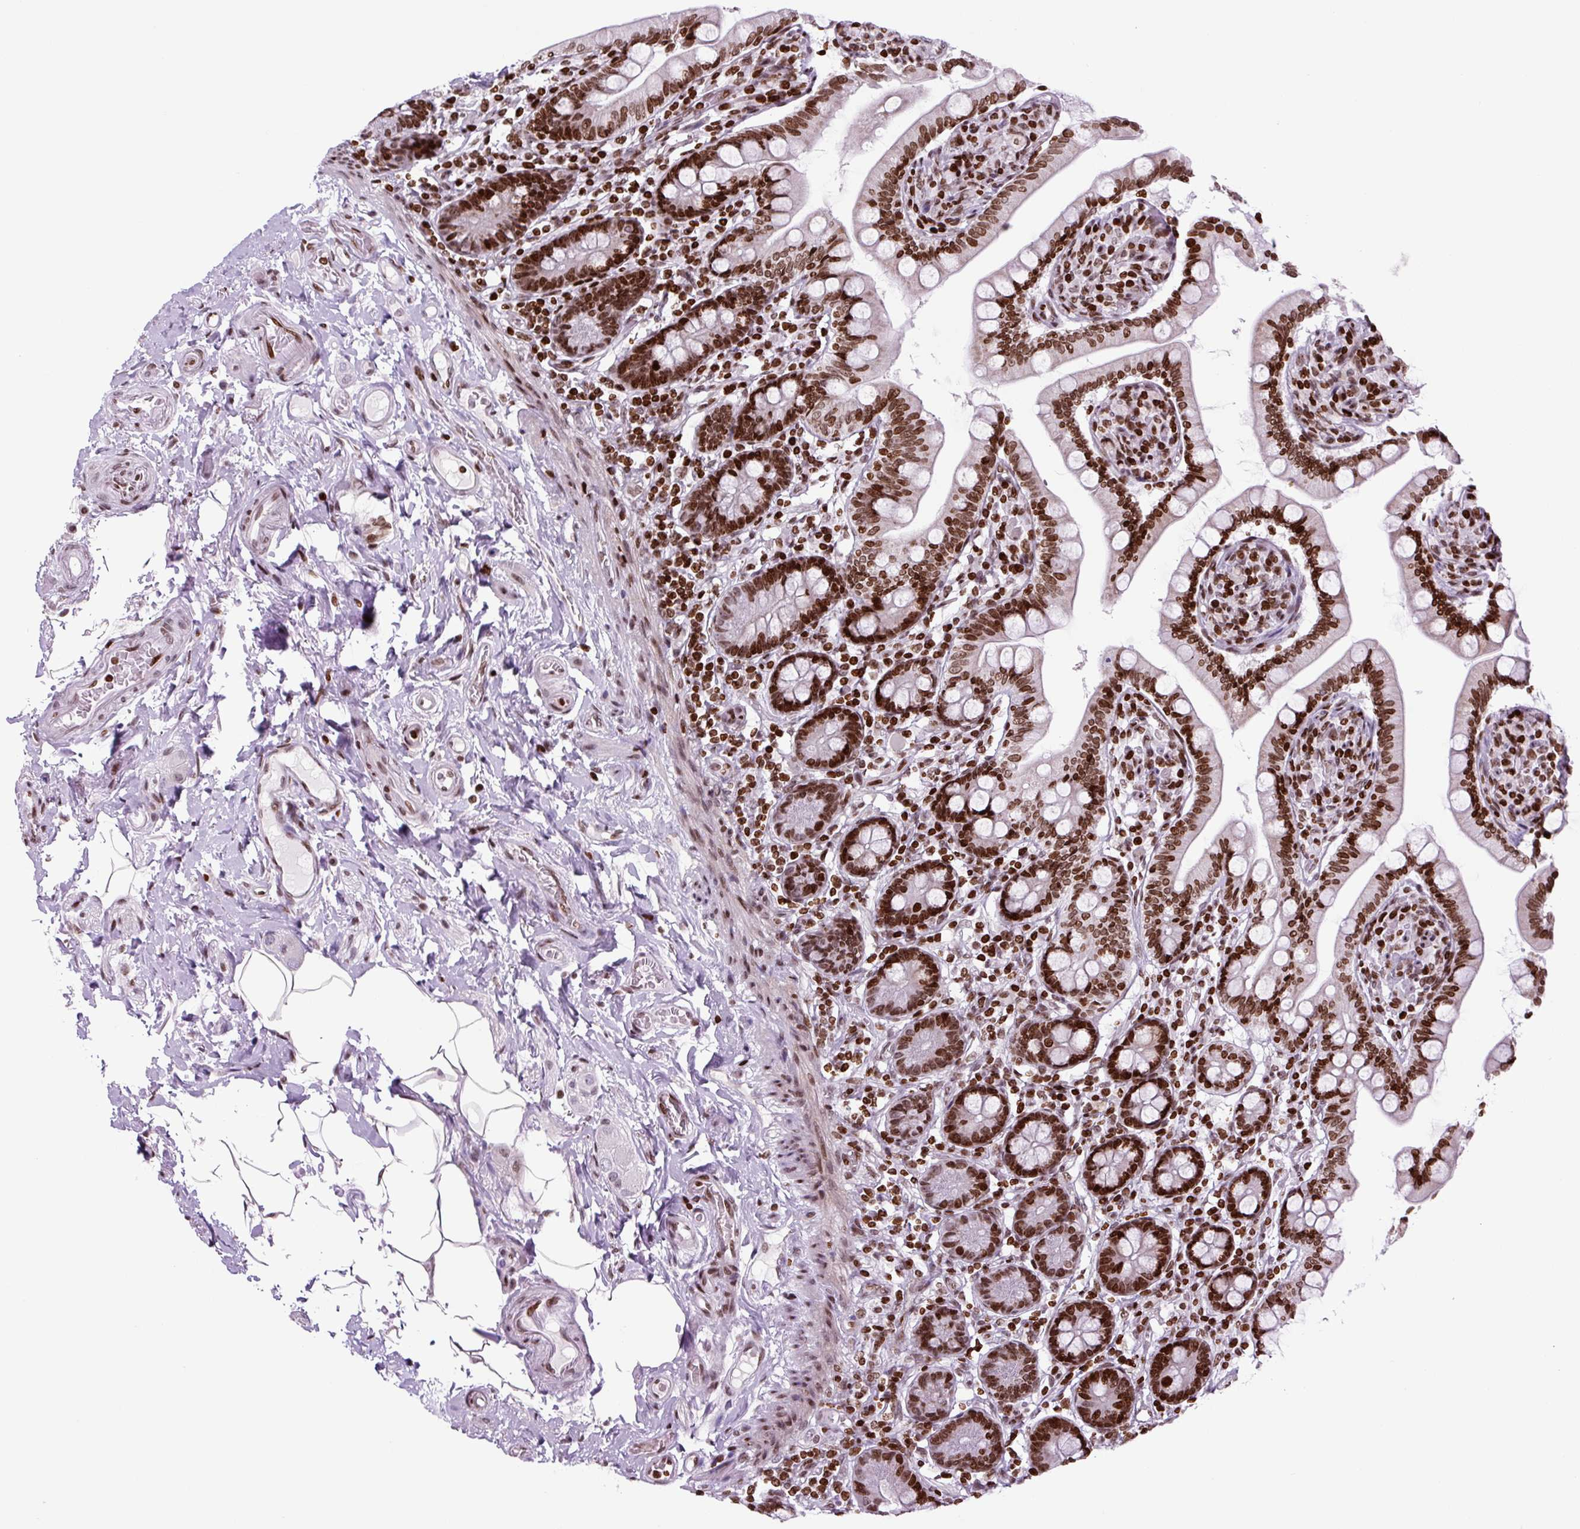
{"staining": {"intensity": "strong", "quantity": ">75%", "location": "nuclear"}, "tissue": "small intestine", "cell_type": "Glandular cells", "image_type": "normal", "snomed": [{"axis": "morphology", "description": "Normal tissue, NOS"}, {"axis": "topography", "description": "Small intestine"}], "caption": "A high-resolution histopathology image shows IHC staining of normal small intestine, which shows strong nuclear expression in approximately >75% of glandular cells. The staining was performed using DAB (3,3'-diaminobenzidine) to visualize the protein expression in brown, while the nuclei were stained in blue with hematoxylin (Magnification: 20x).", "gene": "H1", "patient": {"sex": "female", "age": 64}}